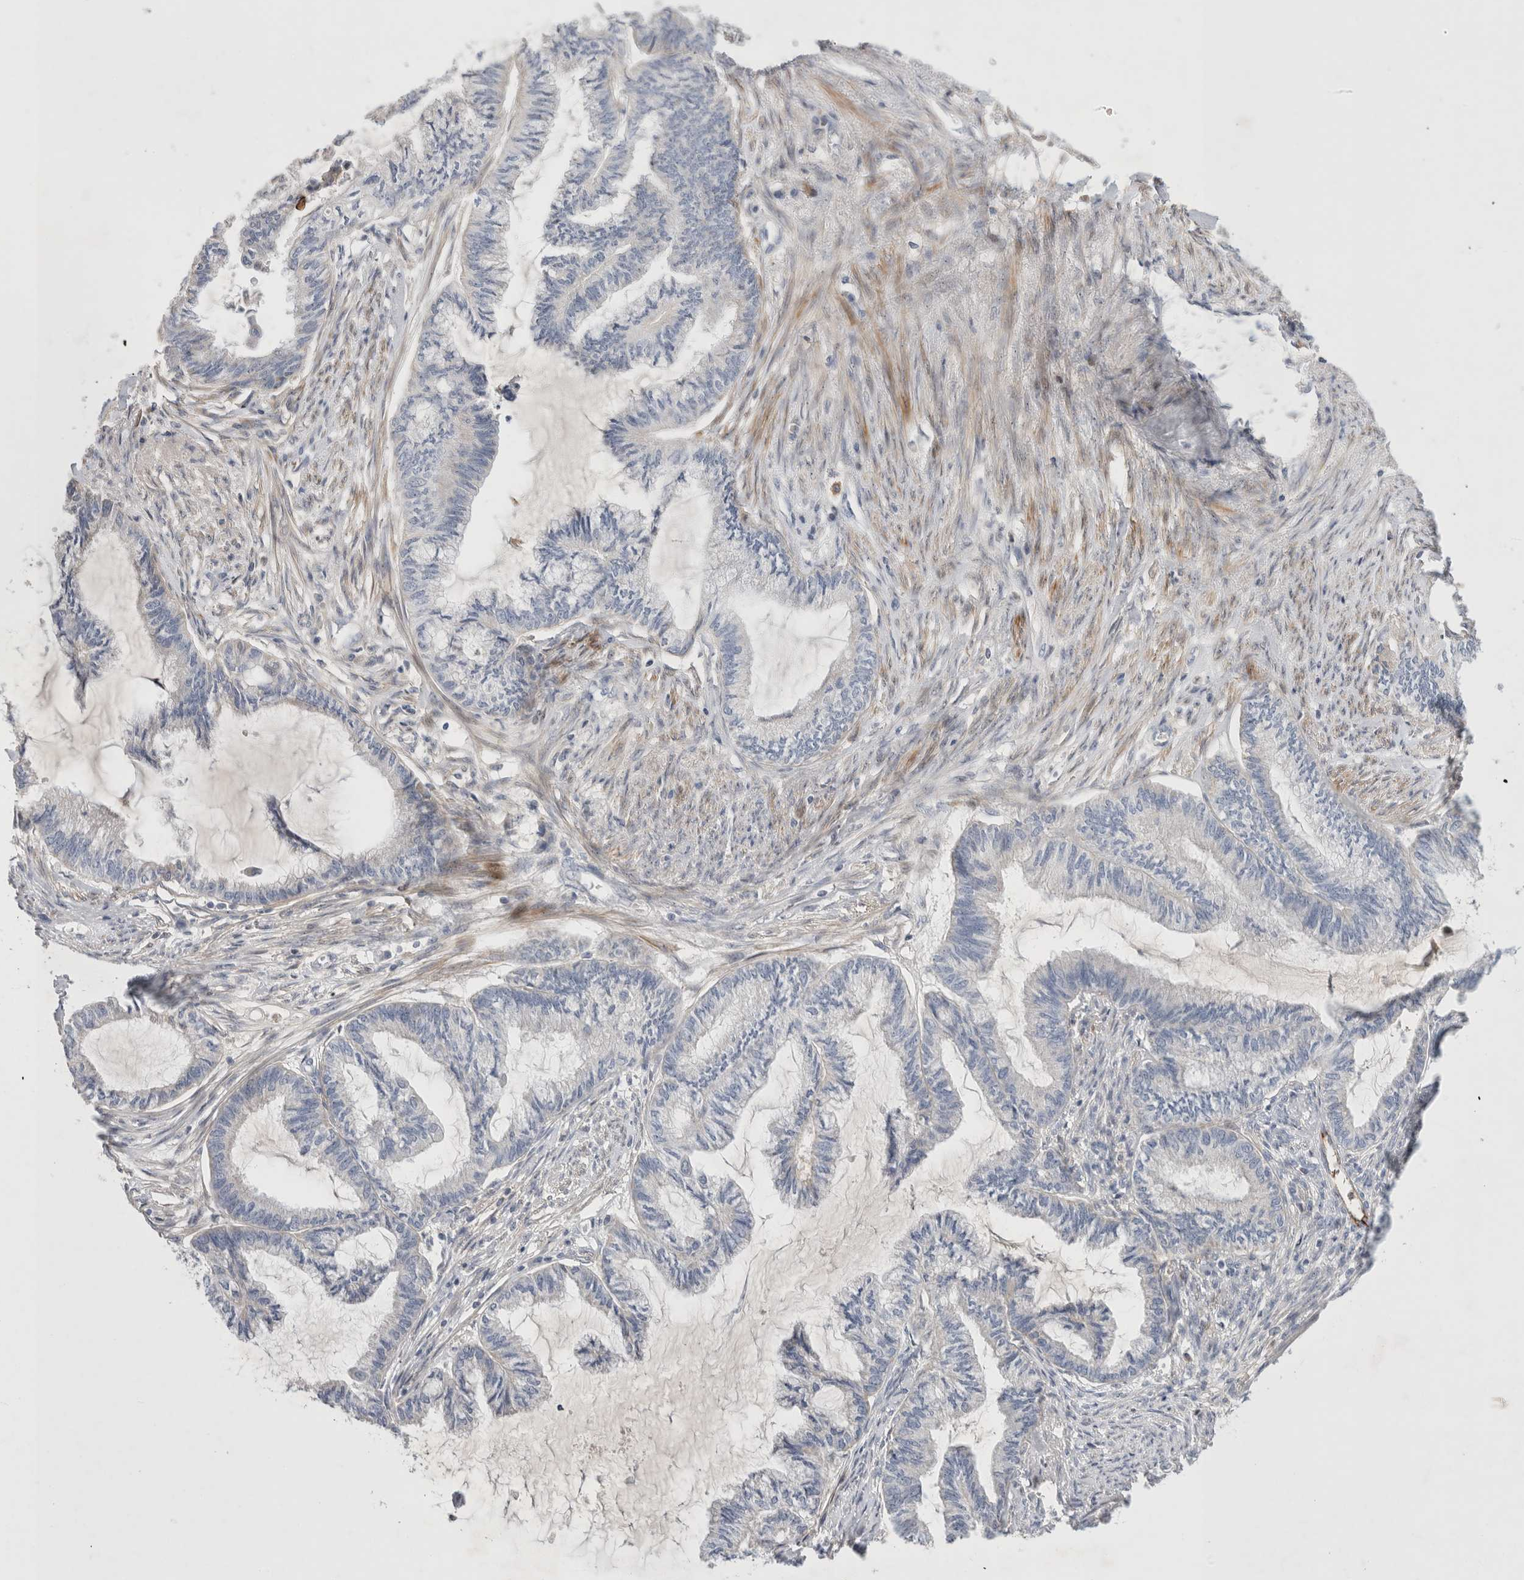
{"staining": {"intensity": "negative", "quantity": "none", "location": "none"}, "tissue": "endometrial cancer", "cell_type": "Tumor cells", "image_type": "cancer", "snomed": [{"axis": "morphology", "description": "Adenocarcinoma, NOS"}, {"axis": "topography", "description": "Endometrium"}], "caption": "Endometrial adenocarcinoma stained for a protein using immunohistochemistry displays no staining tumor cells.", "gene": "ECHDC2", "patient": {"sex": "female", "age": 86}}